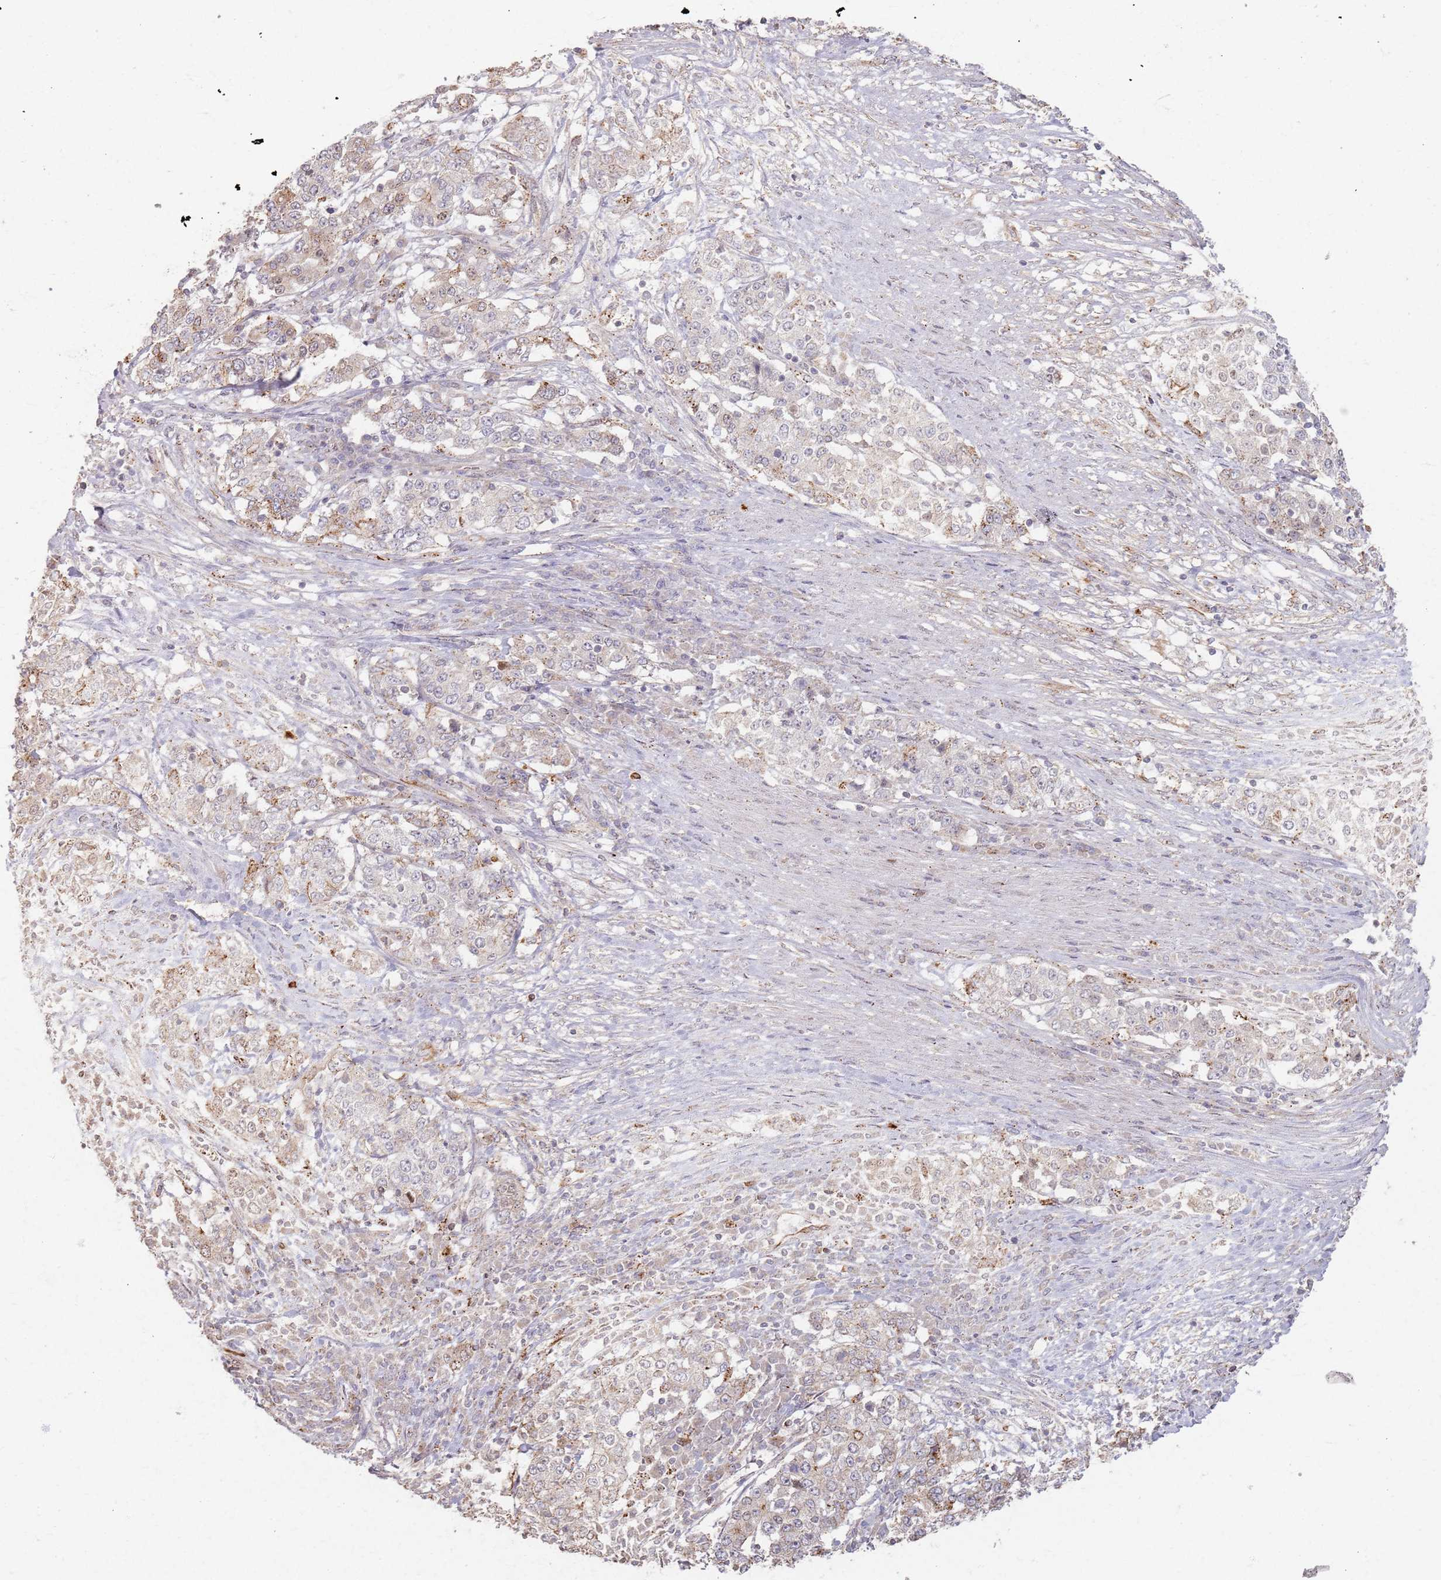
{"staining": {"intensity": "weak", "quantity": "<25%", "location": "cytoplasmic/membranous"}, "tissue": "stomach cancer", "cell_type": "Tumor cells", "image_type": "cancer", "snomed": [{"axis": "morphology", "description": "Adenocarcinoma, NOS"}, {"axis": "topography", "description": "Stomach"}], "caption": "Immunohistochemistry photomicrograph of neoplastic tissue: human stomach cancer (adenocarcinoma) stained with DAB exhibits no significant protein expression in tumor cells.", "gene": "KCNA5", "patient": {"sex": "male", "age": 59}}